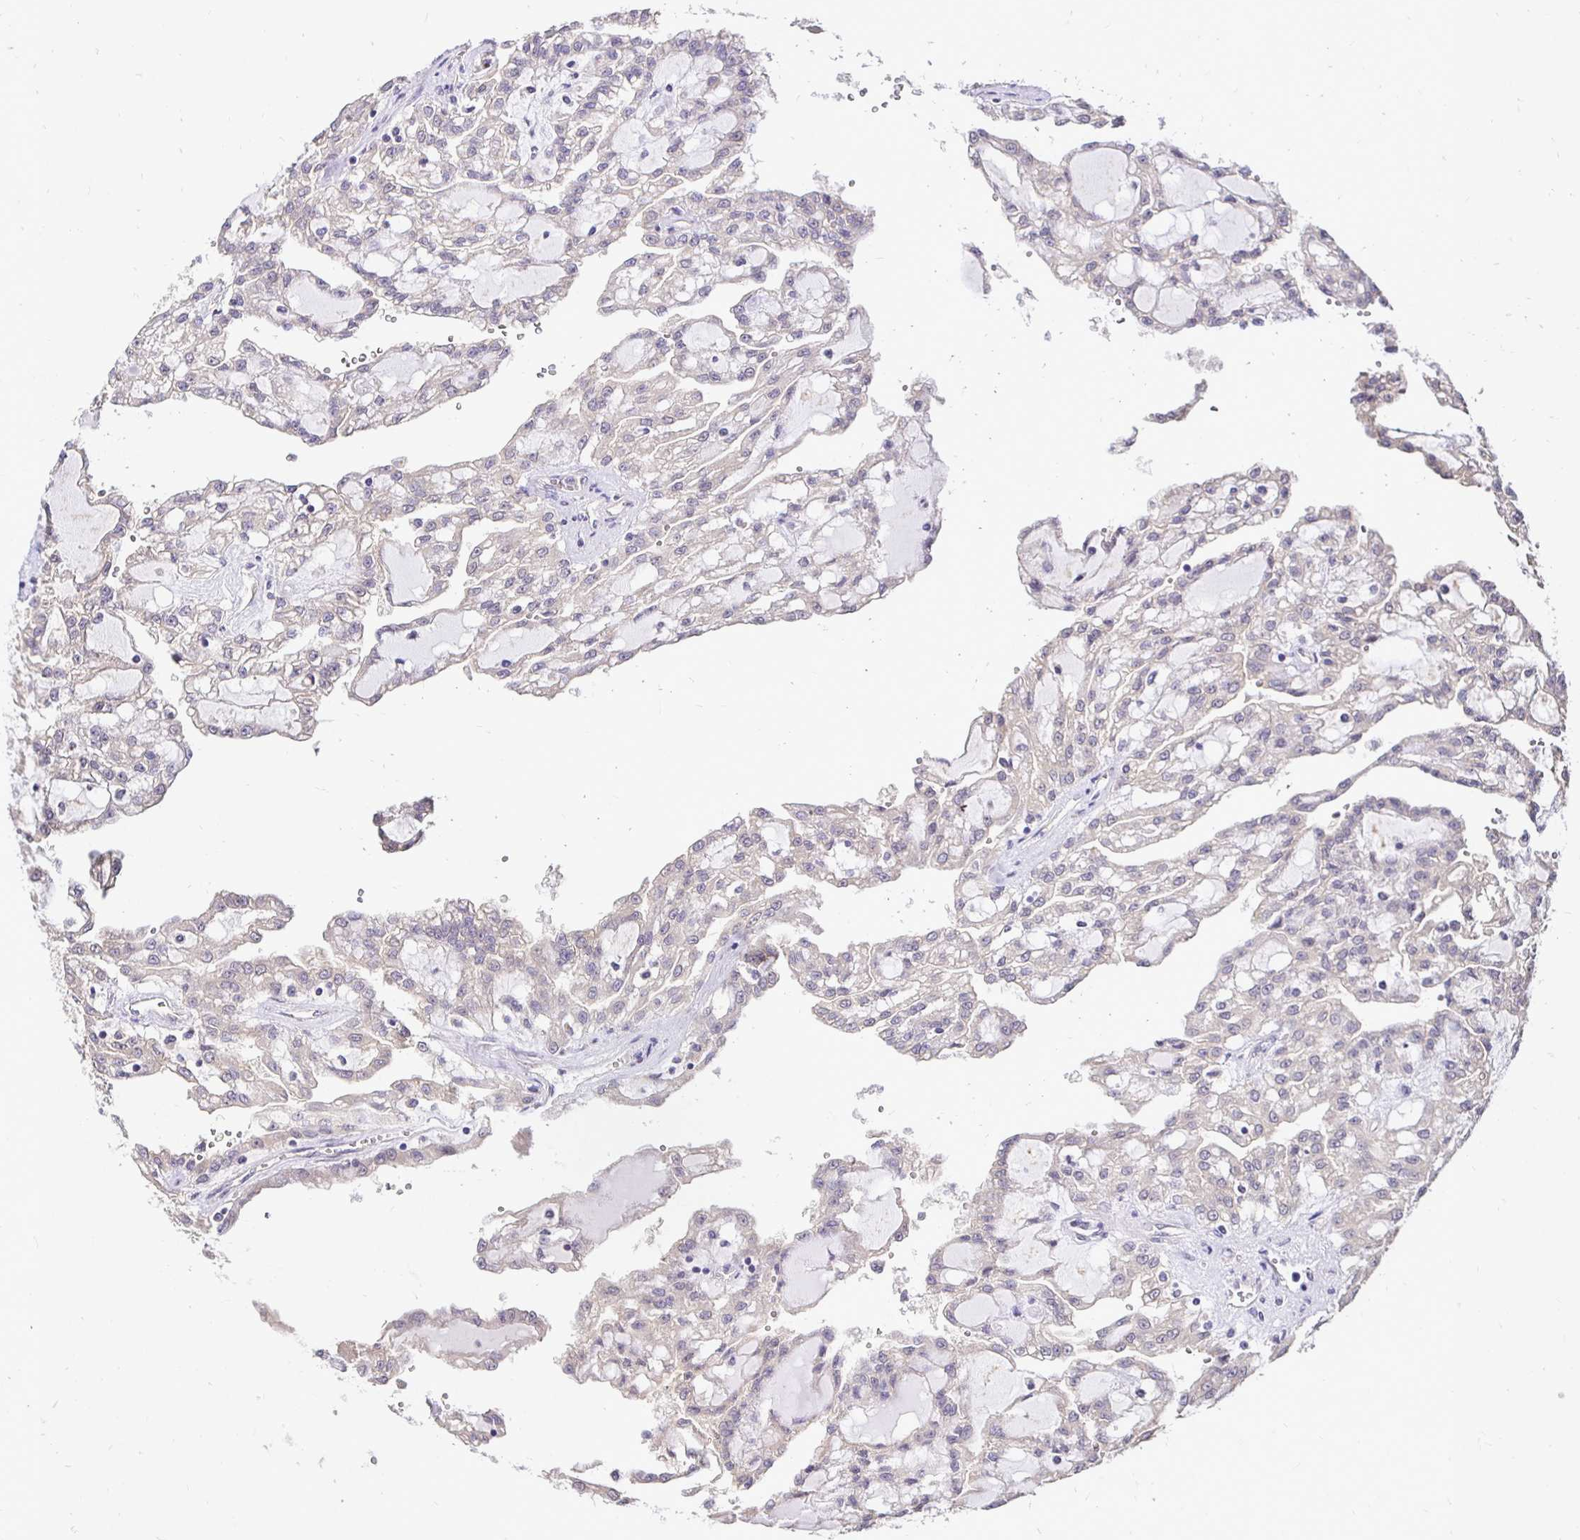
{"staining": {"intensity": "negative", "quantity": "none", "location": "none"}, "tissue": "renal cancer", "cell_type": "Tumor cells", "image_type": "cancer", "snomed": [{"axis": "morphology", "description": "Adenocarcinoma, NOS"}, {"axis": "topography", "description": "Kidney"}], "caption": "Immunohistochemistry photomicrograph of neoplastic tissue: human renal cancer (adenocarcinoma) stained with DAB displays no significant protein staining in tumor cells.", "gene": "SLC9A1", "patient": {"sex": "male", "age": 63}}